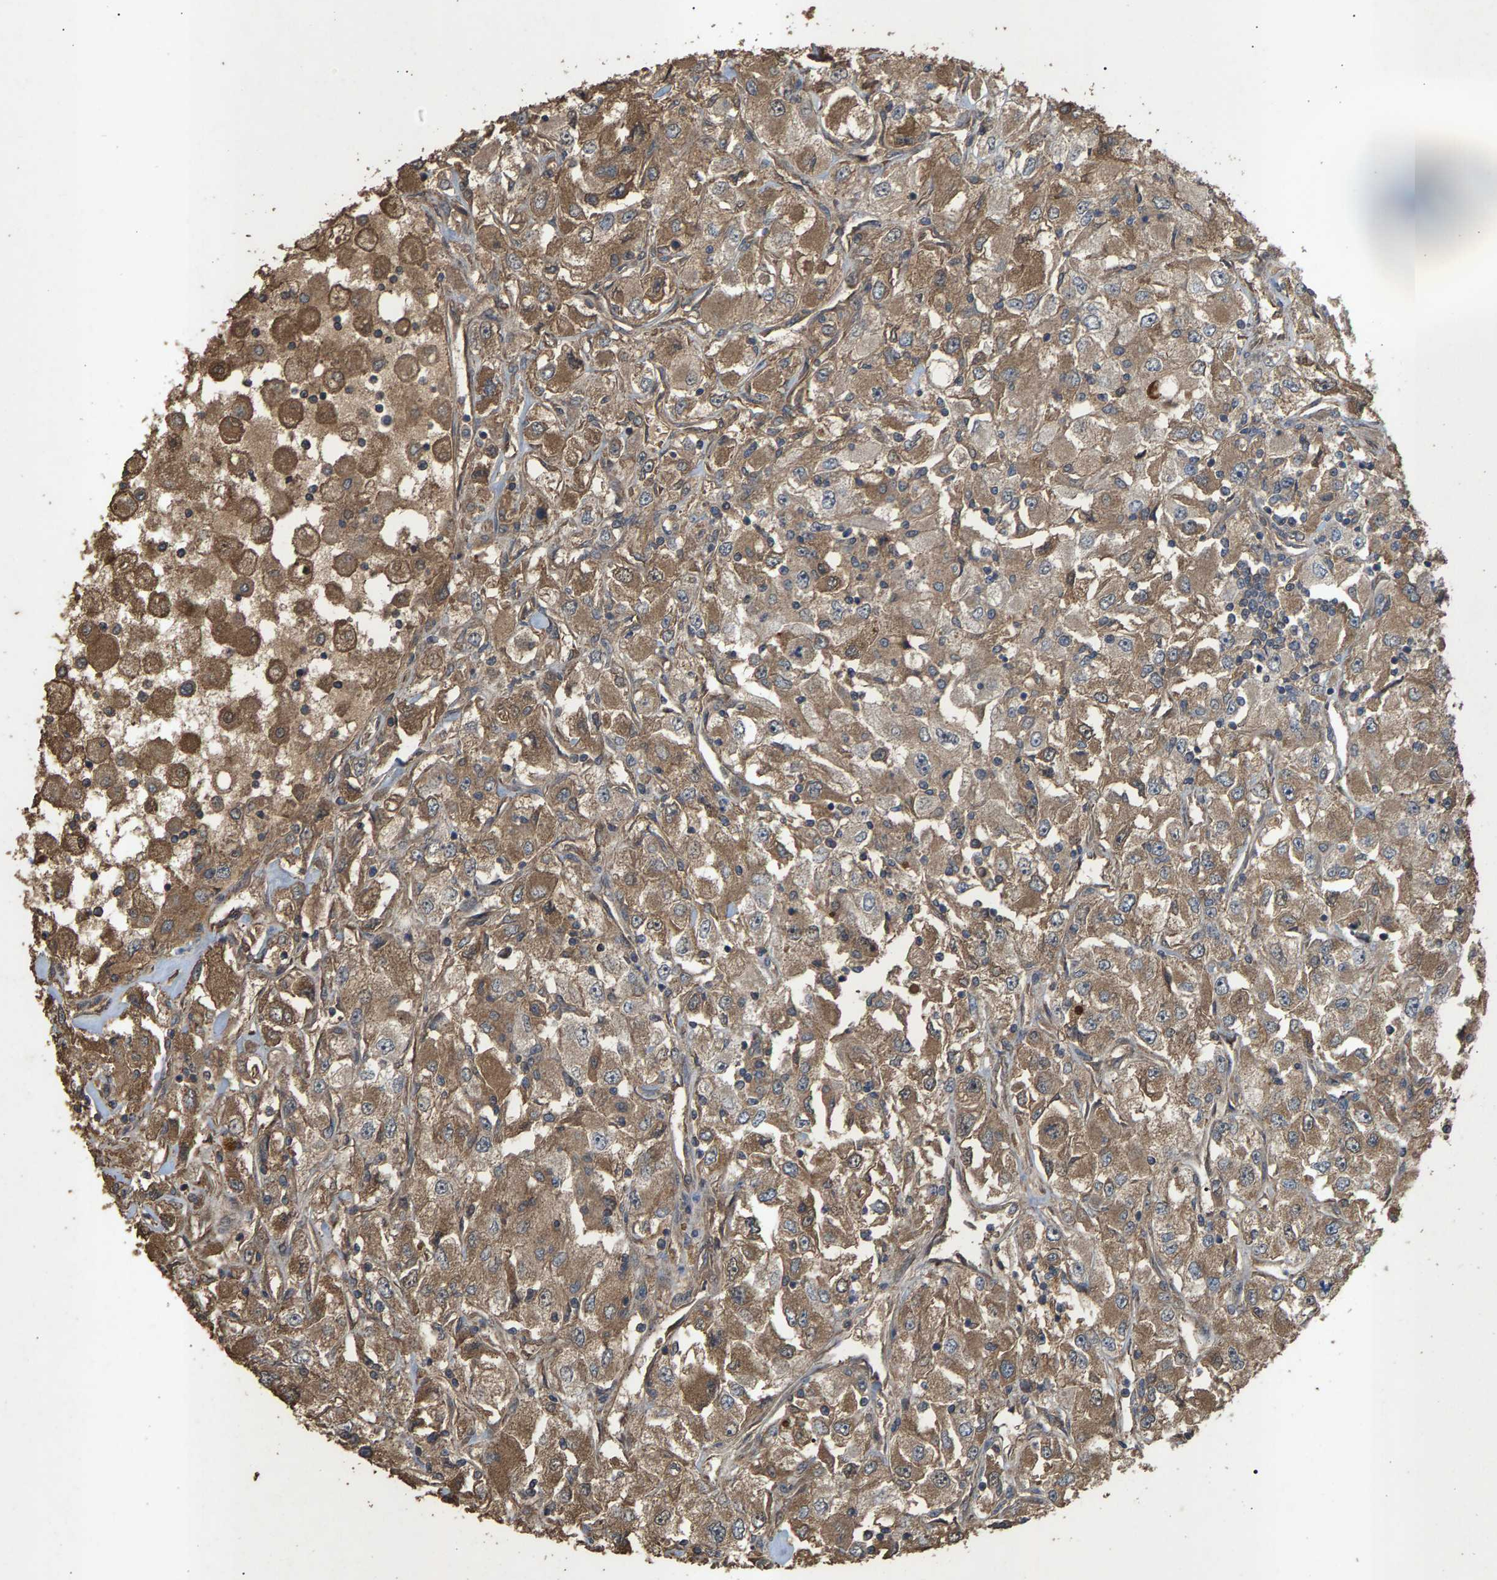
{"staining": {"intensity": "moderate", "quantity": ">75%", "location": "cytoplasmic/membranous"}, "tissue": "renal cancer", "cell_type": "Tumor cells", "image_type": "cancer", "snomed": [{"axis": "morphology", "description": "Adenocarcinoma, NOS"}, {"axis": "topography", "description": "Kidney"}], "caption": "Immunohistochemical staining of renal cancer demonstrates medium levels of moderate cytoplasmic/membranous expression in about >75% of tumor cells. (brown staining indicates protein expression, while blue staining denotes nuclei).", "gene": "HTRA3", "patient": {"sex": "female", "age": 52}}